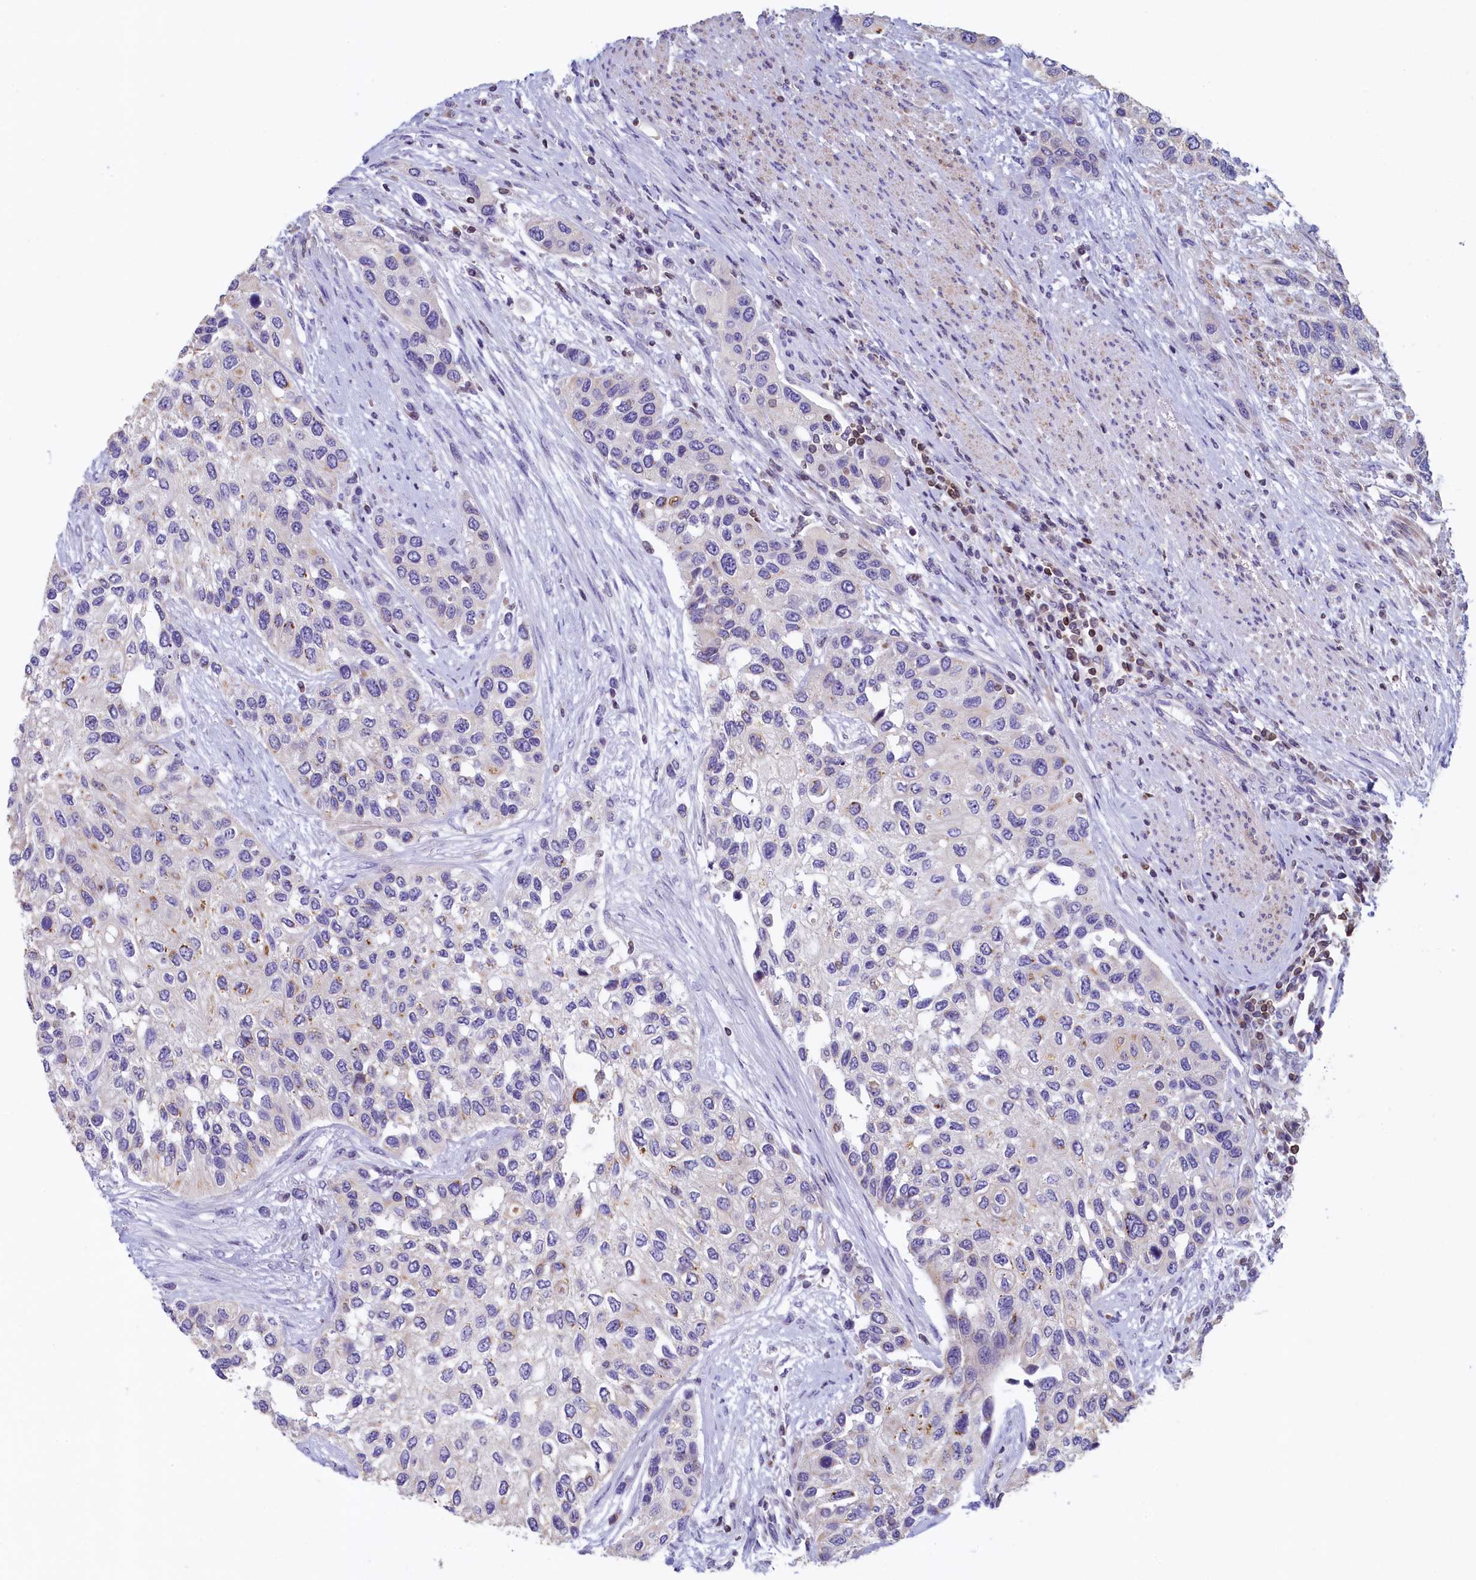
{"staining": {"intensity": "negative", "quantity": "none", "location": "none"}, "tissue": "urothelial cancer", "cell_type": "Tumor cells", "image_type": "cancer", "snomed": [{"axis": "morphology", "description": "Normal tissue, NOS"}, {"axis": "morphology", "description": "Urothelial carcinoma, High grade"}, {"axis": "topography", "description": "Vascular tissue"}, {"axis": "topography", "description": "Urinary bladder"}], "caption": "The photomicrograph reveals no staining of tumor cells in urothelial cancer.", "gene": "TRAF3IP3", "patient": {"sex": "female", "age": 56}}